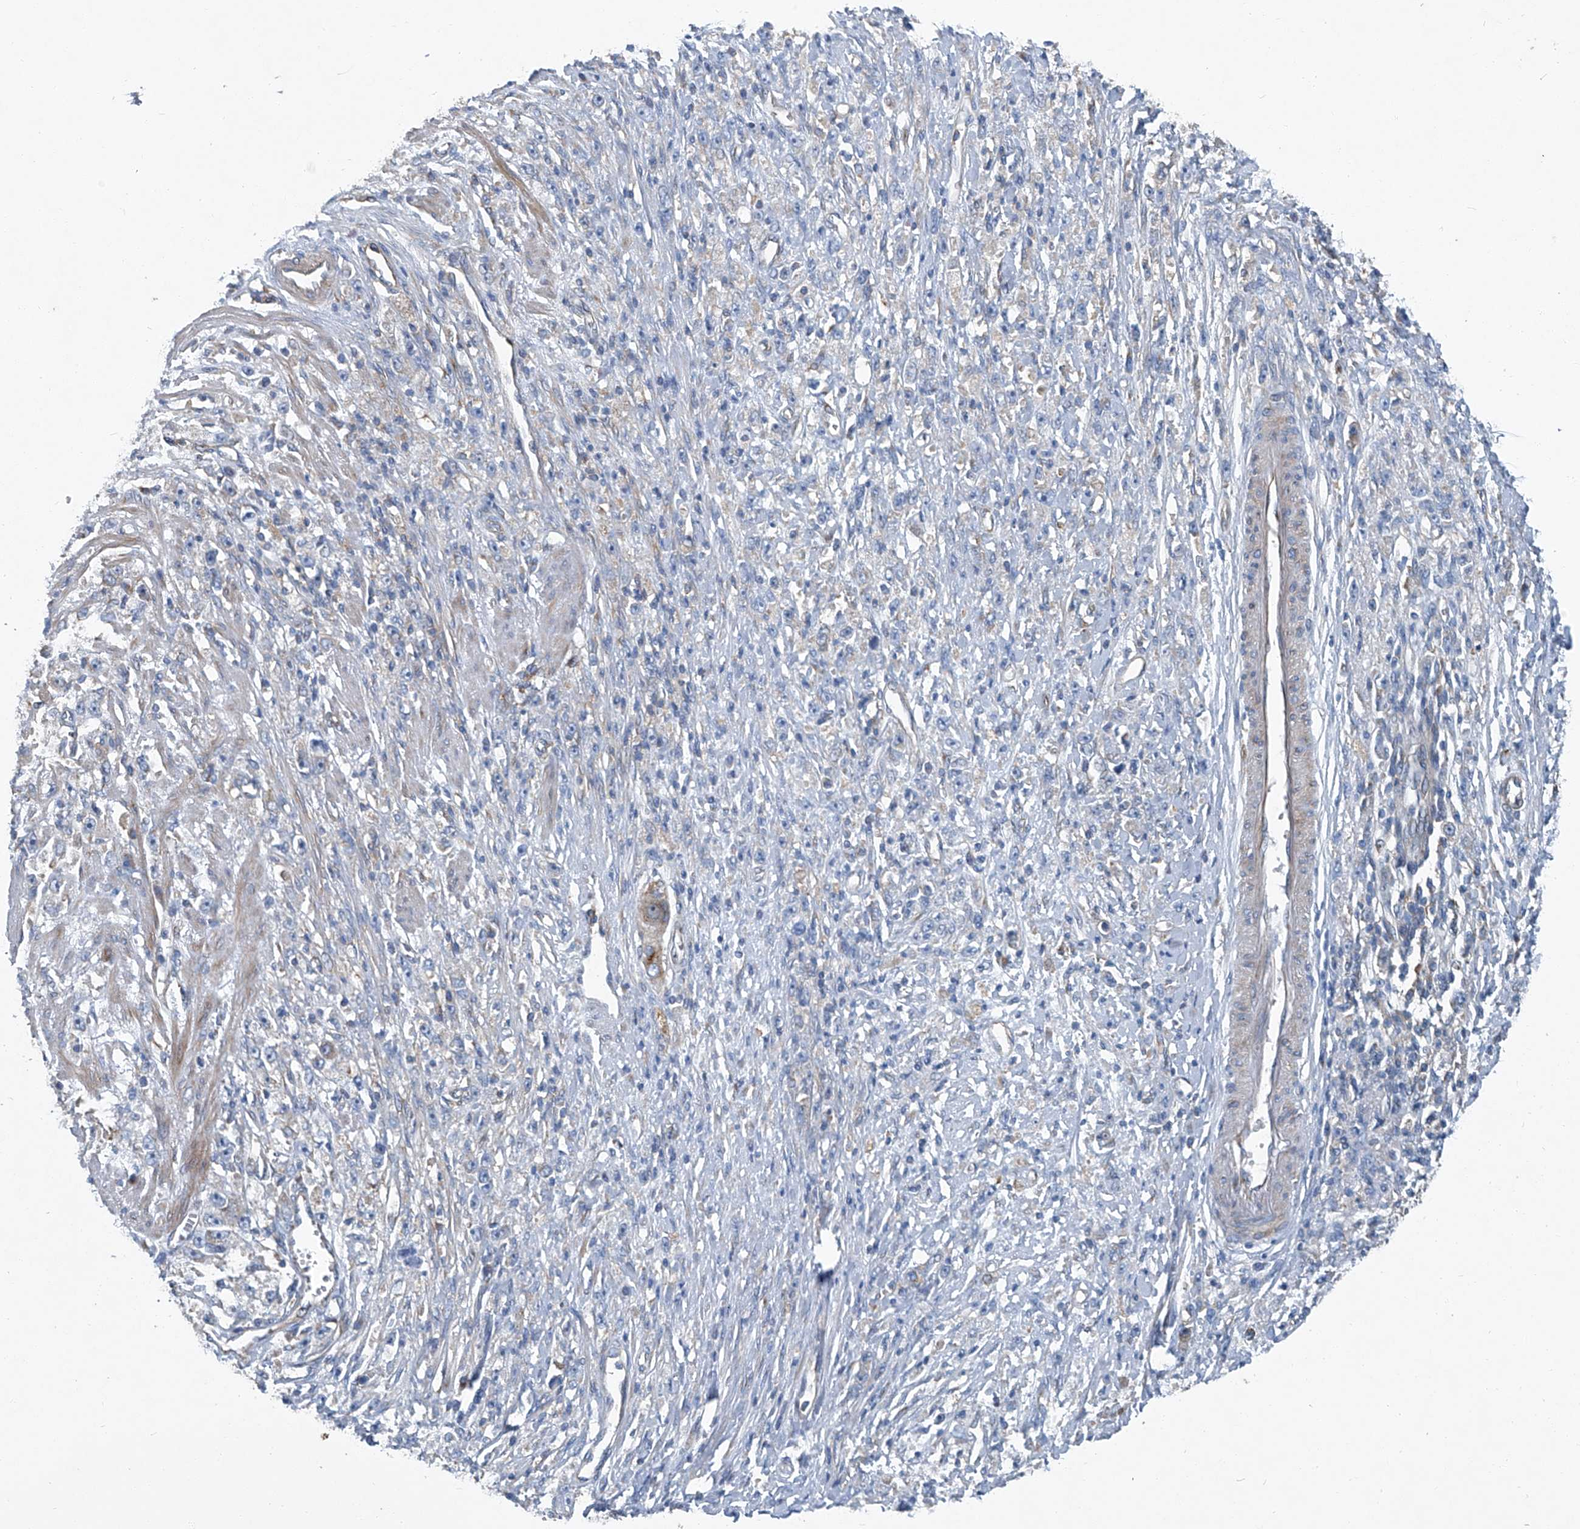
{"staining": {"intensity": "weak", "quantity": "<25%", "location": "cytoplasmic/membranous"}, "tissue": "stomach cancer", "cell_type": "Tumor cells", "image_type": "cancer", "snomed": [{"axis": "morphology", "description": "Adenocarcinoma, NOS"}, {"axis": "topography", "description": "Stomach"}], "caption": "Stomach adenocarcinoma stained for a protein using IHC reveals no staining tumor cells.", "gene": "PIGH", "patient": {"sex": "female", "age": 59}}